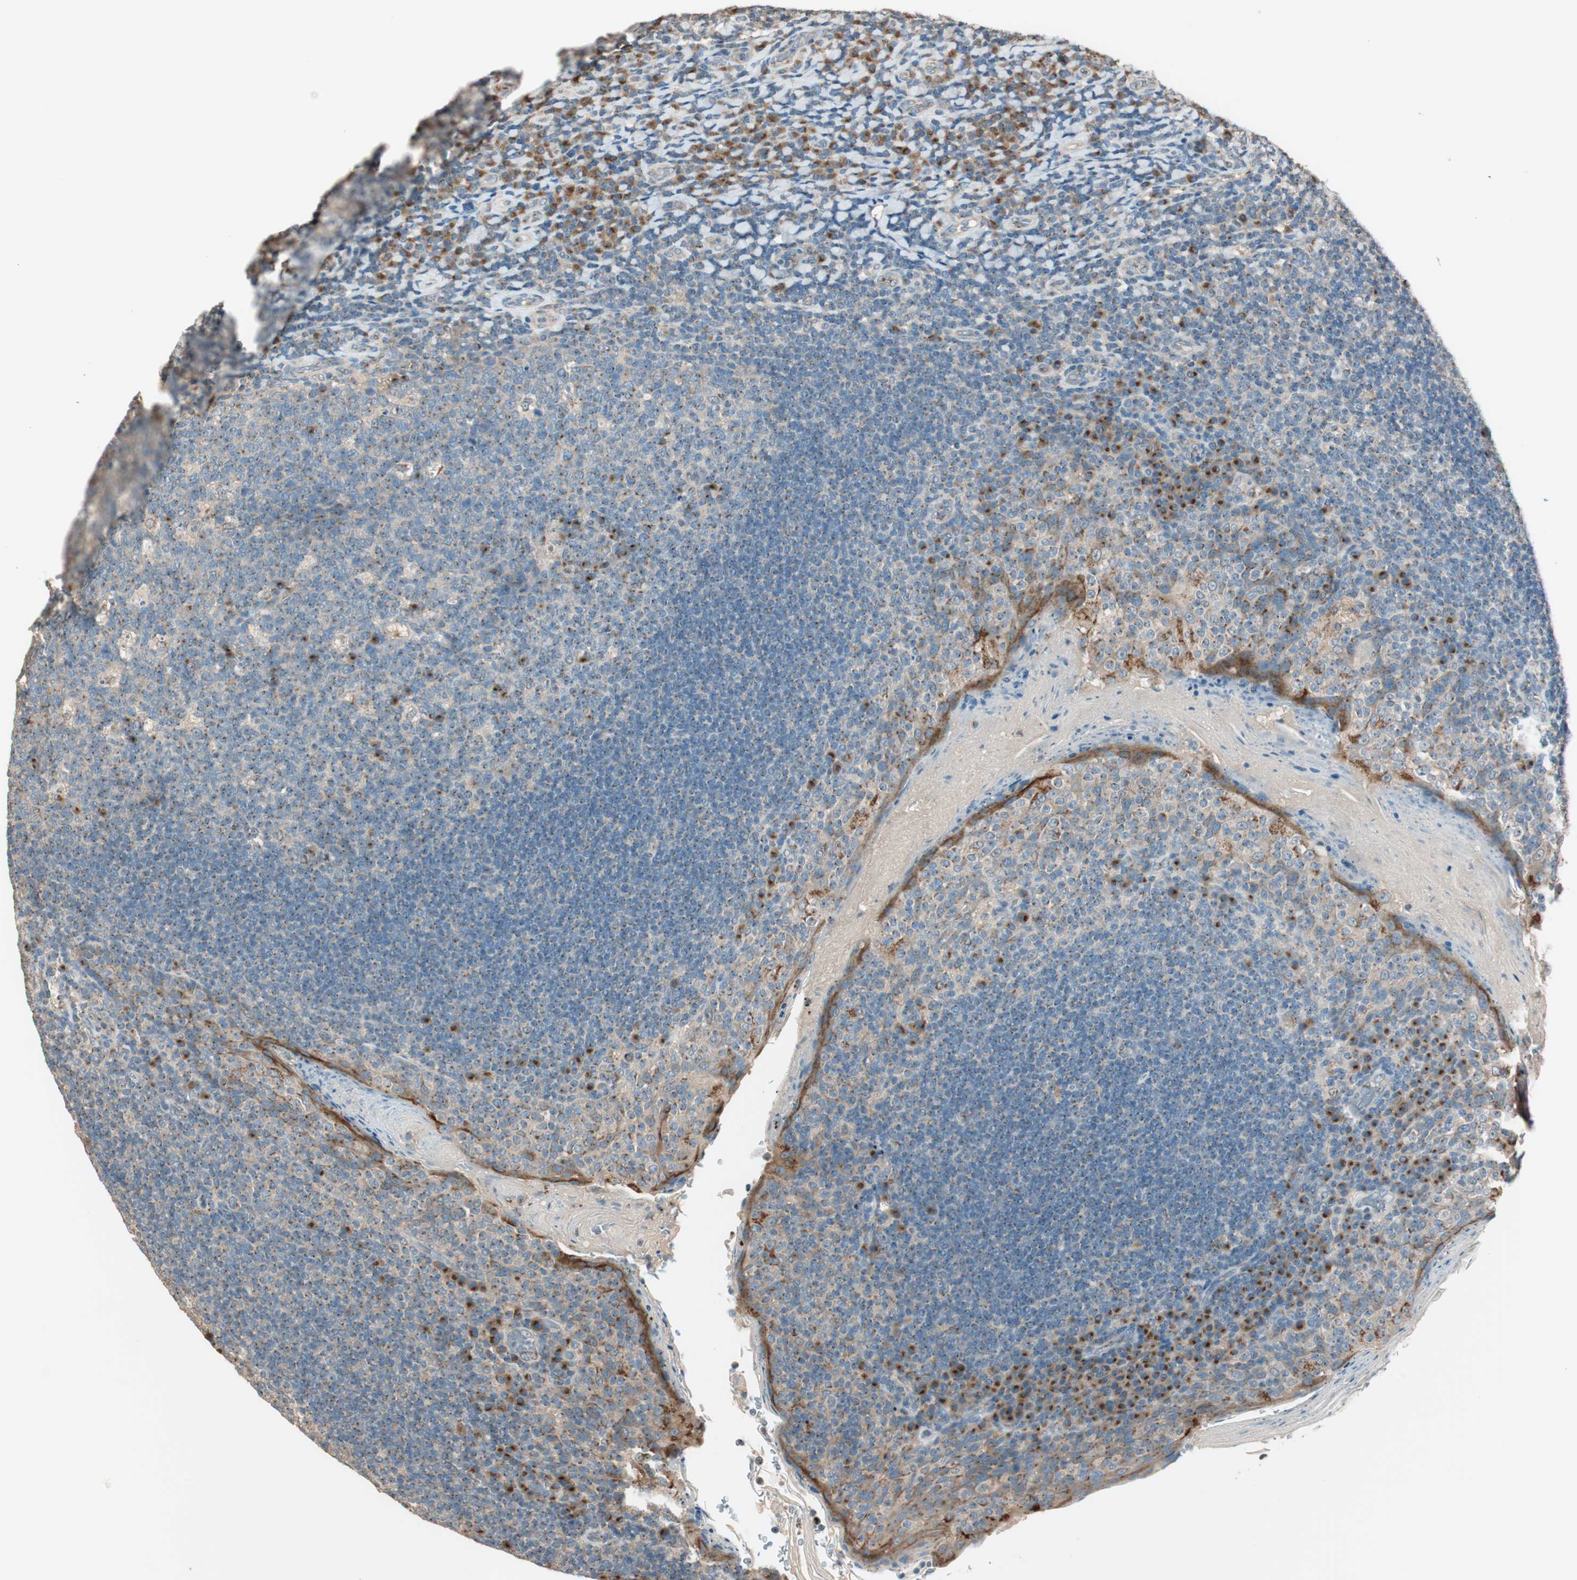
{"staining": {"intensity": "moderate", "quantity": "25%-75%", "location": "cytoplasmic/membranous"}, "tissue": "tonsil", "cell_type": "Germinal center cells", "image_type": "normal", "snomed": [{"axis": "morphology", "description": "Normal tissue, NOS"}, {"axis": "topography", "description": "Tonsil"}], "caption": "Immunohistochemical staining of benign human tonsil displays moderate cytoplasmic/membranous protein positivity in about 25%-75% of germinal center cells.", "gene": "SEC16A", "patient": {"sex": "male", "age": 17}}